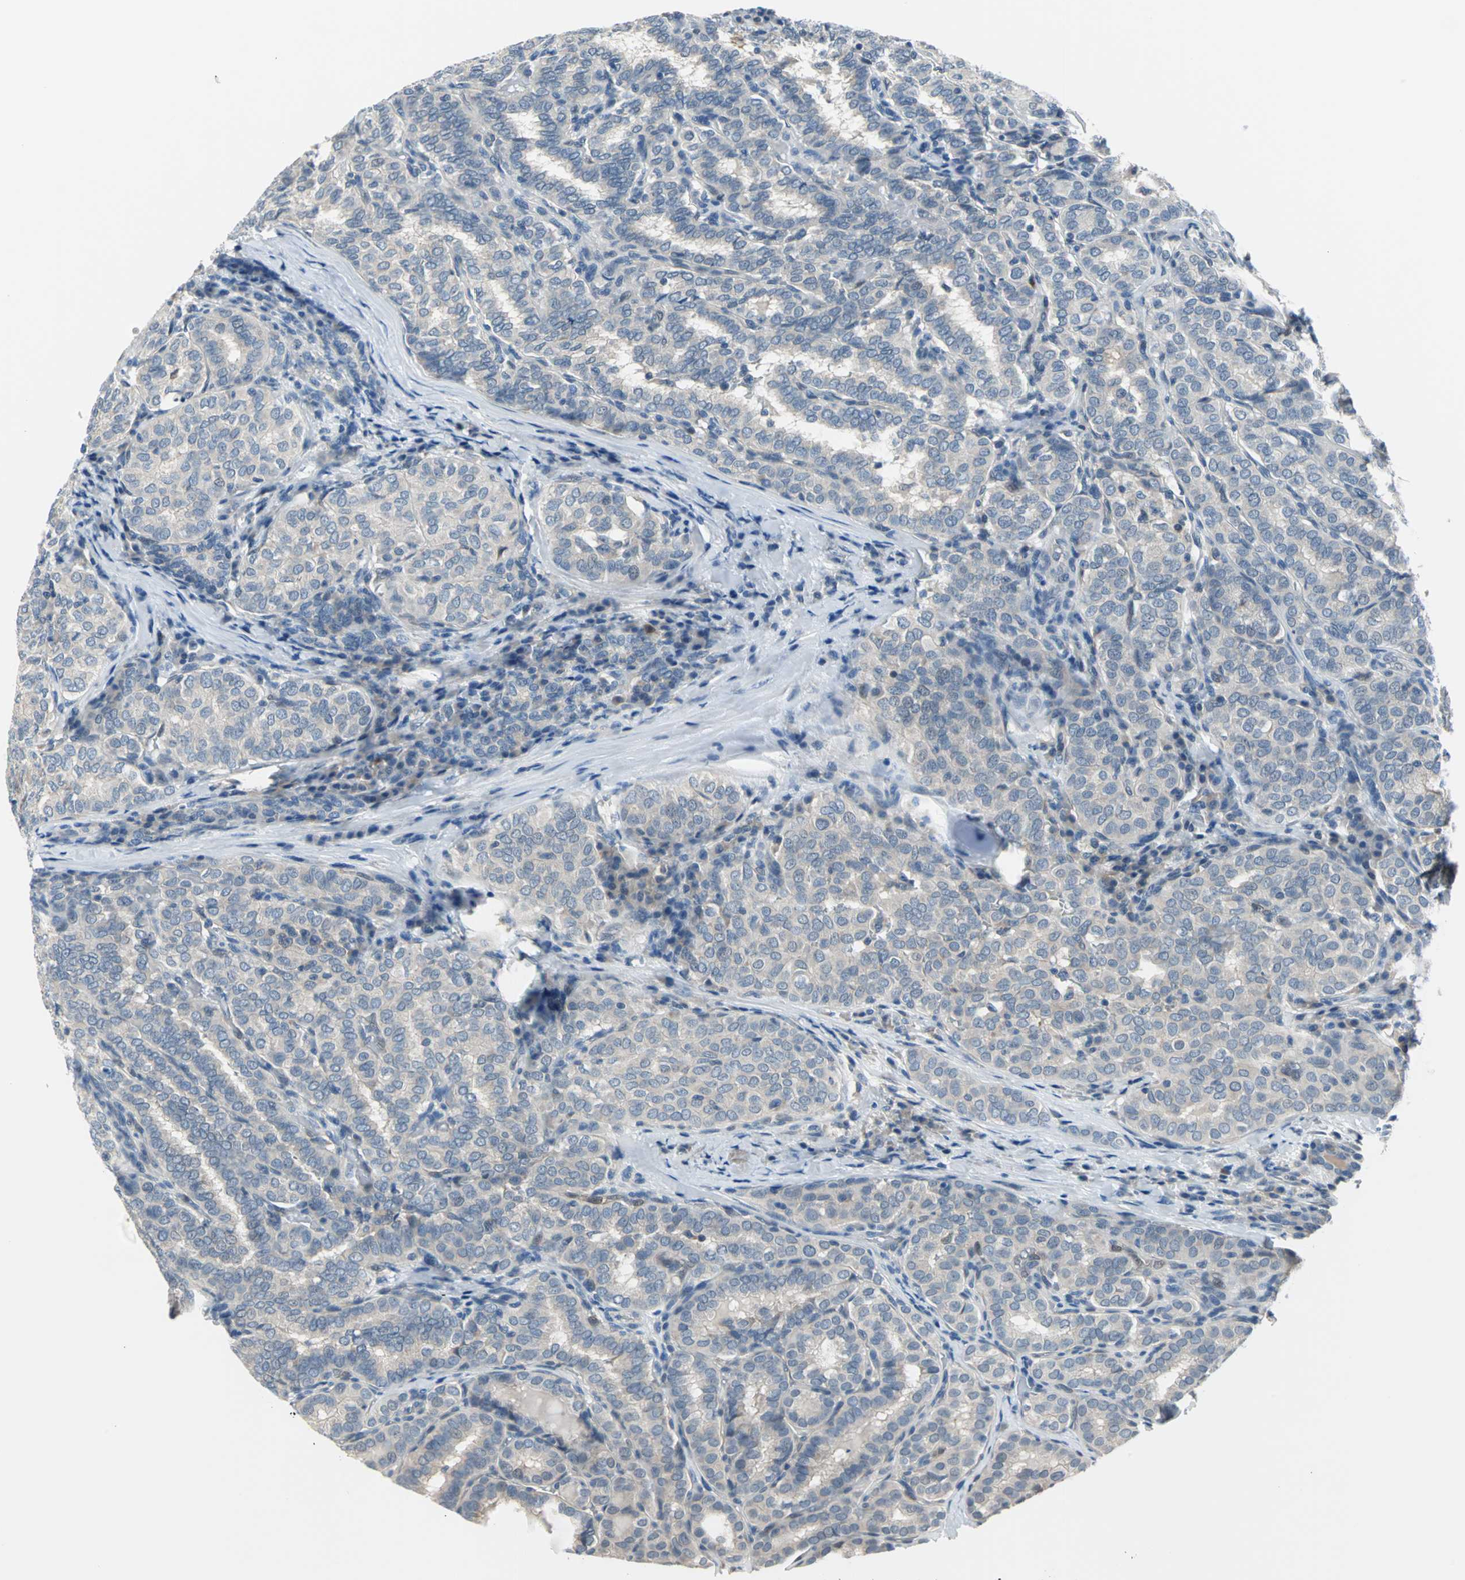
{"staining": {"intensity": "weak", "quantity": "25%-75%", "location": "cytoplasmic/membranous"}, "tissue": "thyroid cancer", "cell_type": "Tumor cells", "image_type": "cancer", "snomed": [{"axis": "morphology", "description": "Normal tissue, NOS"}, {"axis": "morphology", "description": "Papillary adenocarcinoma, NOS"}, {"axis": "topography", "description": "Thyroid gland"}], "caption": "DAB immunohistochemical staining of human thyroid cancer (papillary adenocarcinoma) shows weak cytoplasmic/membranous protein positivity in approximately 25%-75% of tumor cells.", "gene": "ZNF415", "patient": {"sex": "female", "age": 30}}